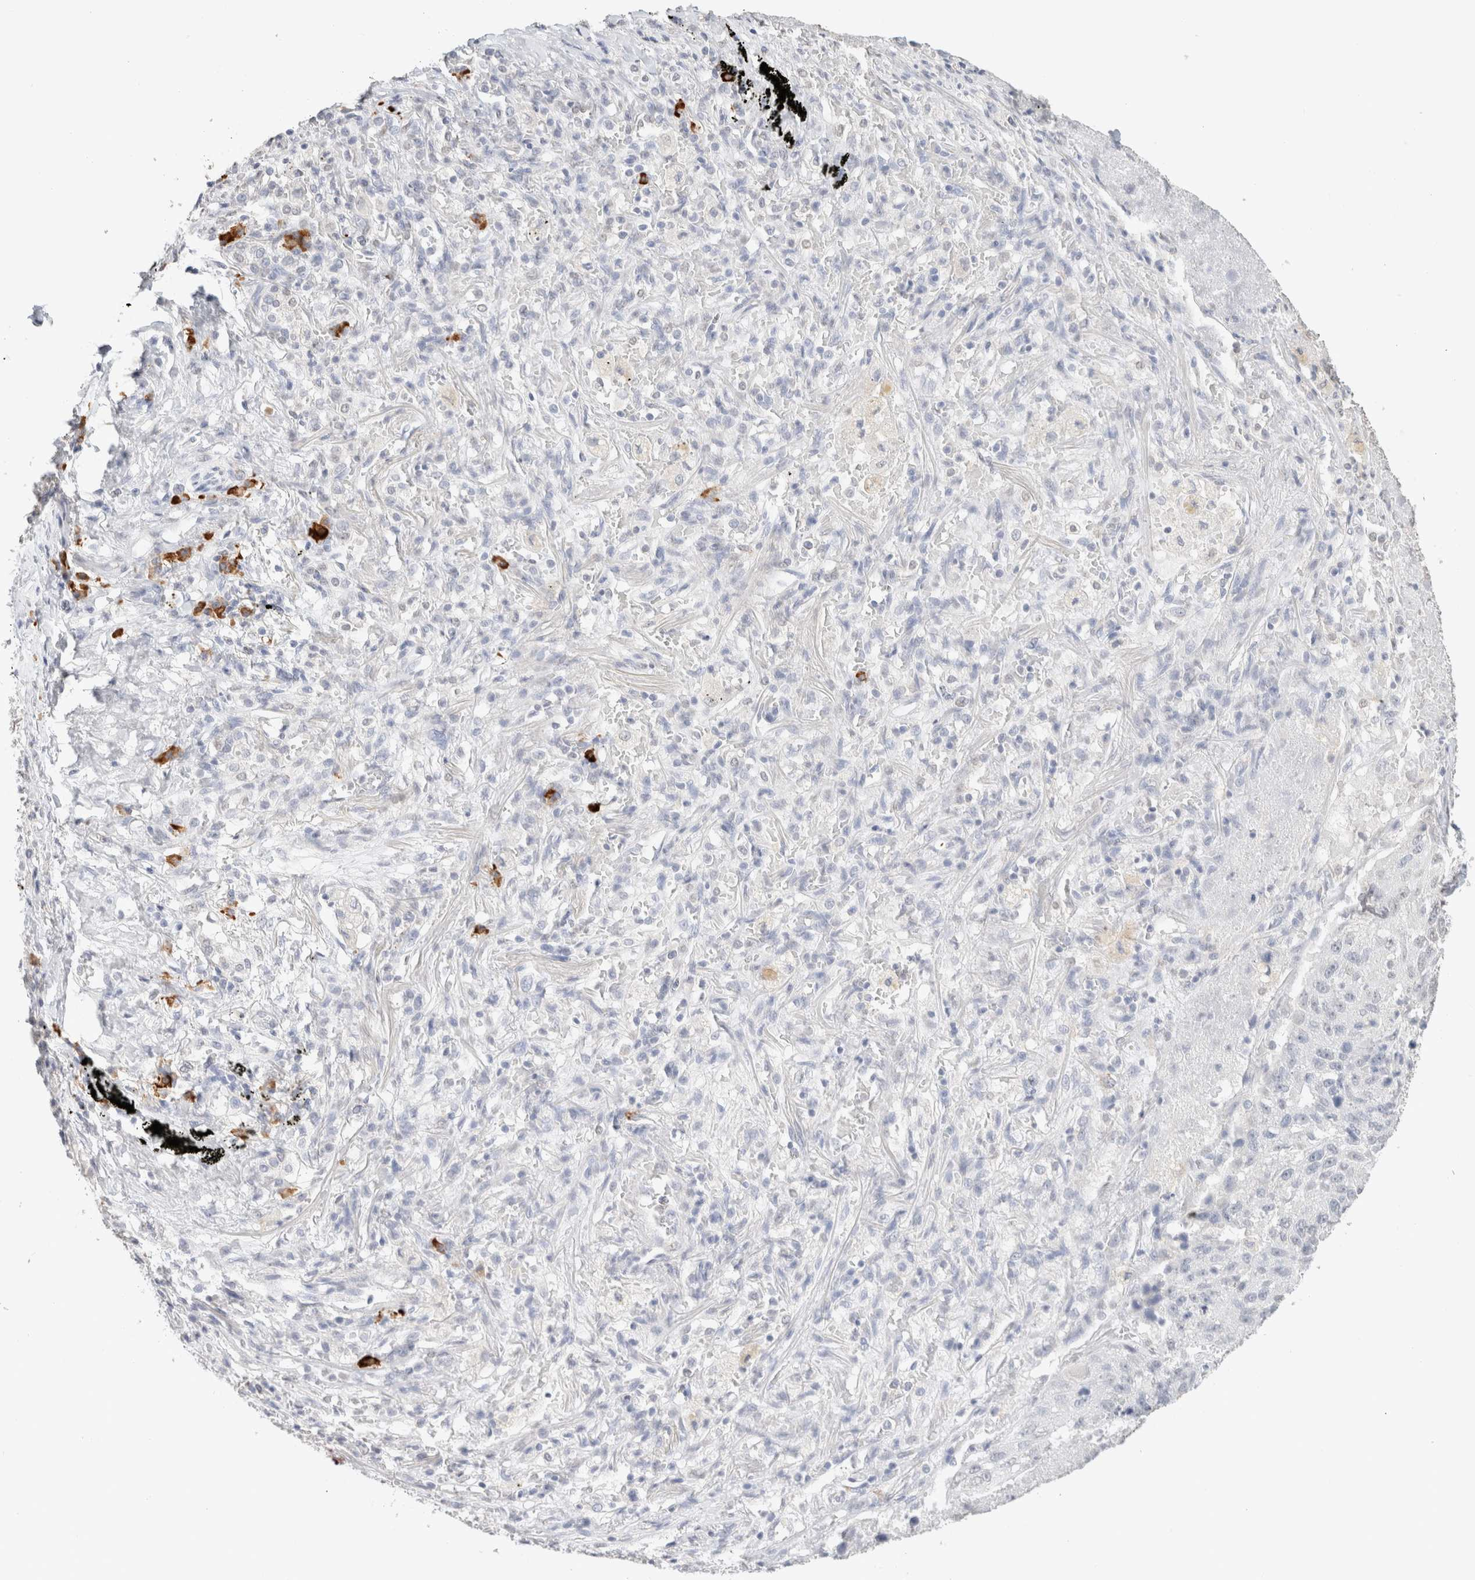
{"staining": {"intensity": "negative", "quantity": "none", "location": "none"}, "tissue": "lung cancer", "cell_type": "Tumor cells", "image_type": "cancer", "snomed": [{"axis": "morphology", "description": "Squamous cell carcinoma, NOS"}, {"axis": "topography", "description": "Lung"}], "caption": "A high-resolution micrograph shows IHC staining of lung squamous cell carcinoma, which demonstrates no significant expression in tumor cells. Brightfield microscopy of immunohistochemistry stained with DAB (brown) and hematoxylin (blue), captured at high magnification.", "gene": "CD80", "patient": {"sex": "male", "age": 61}}